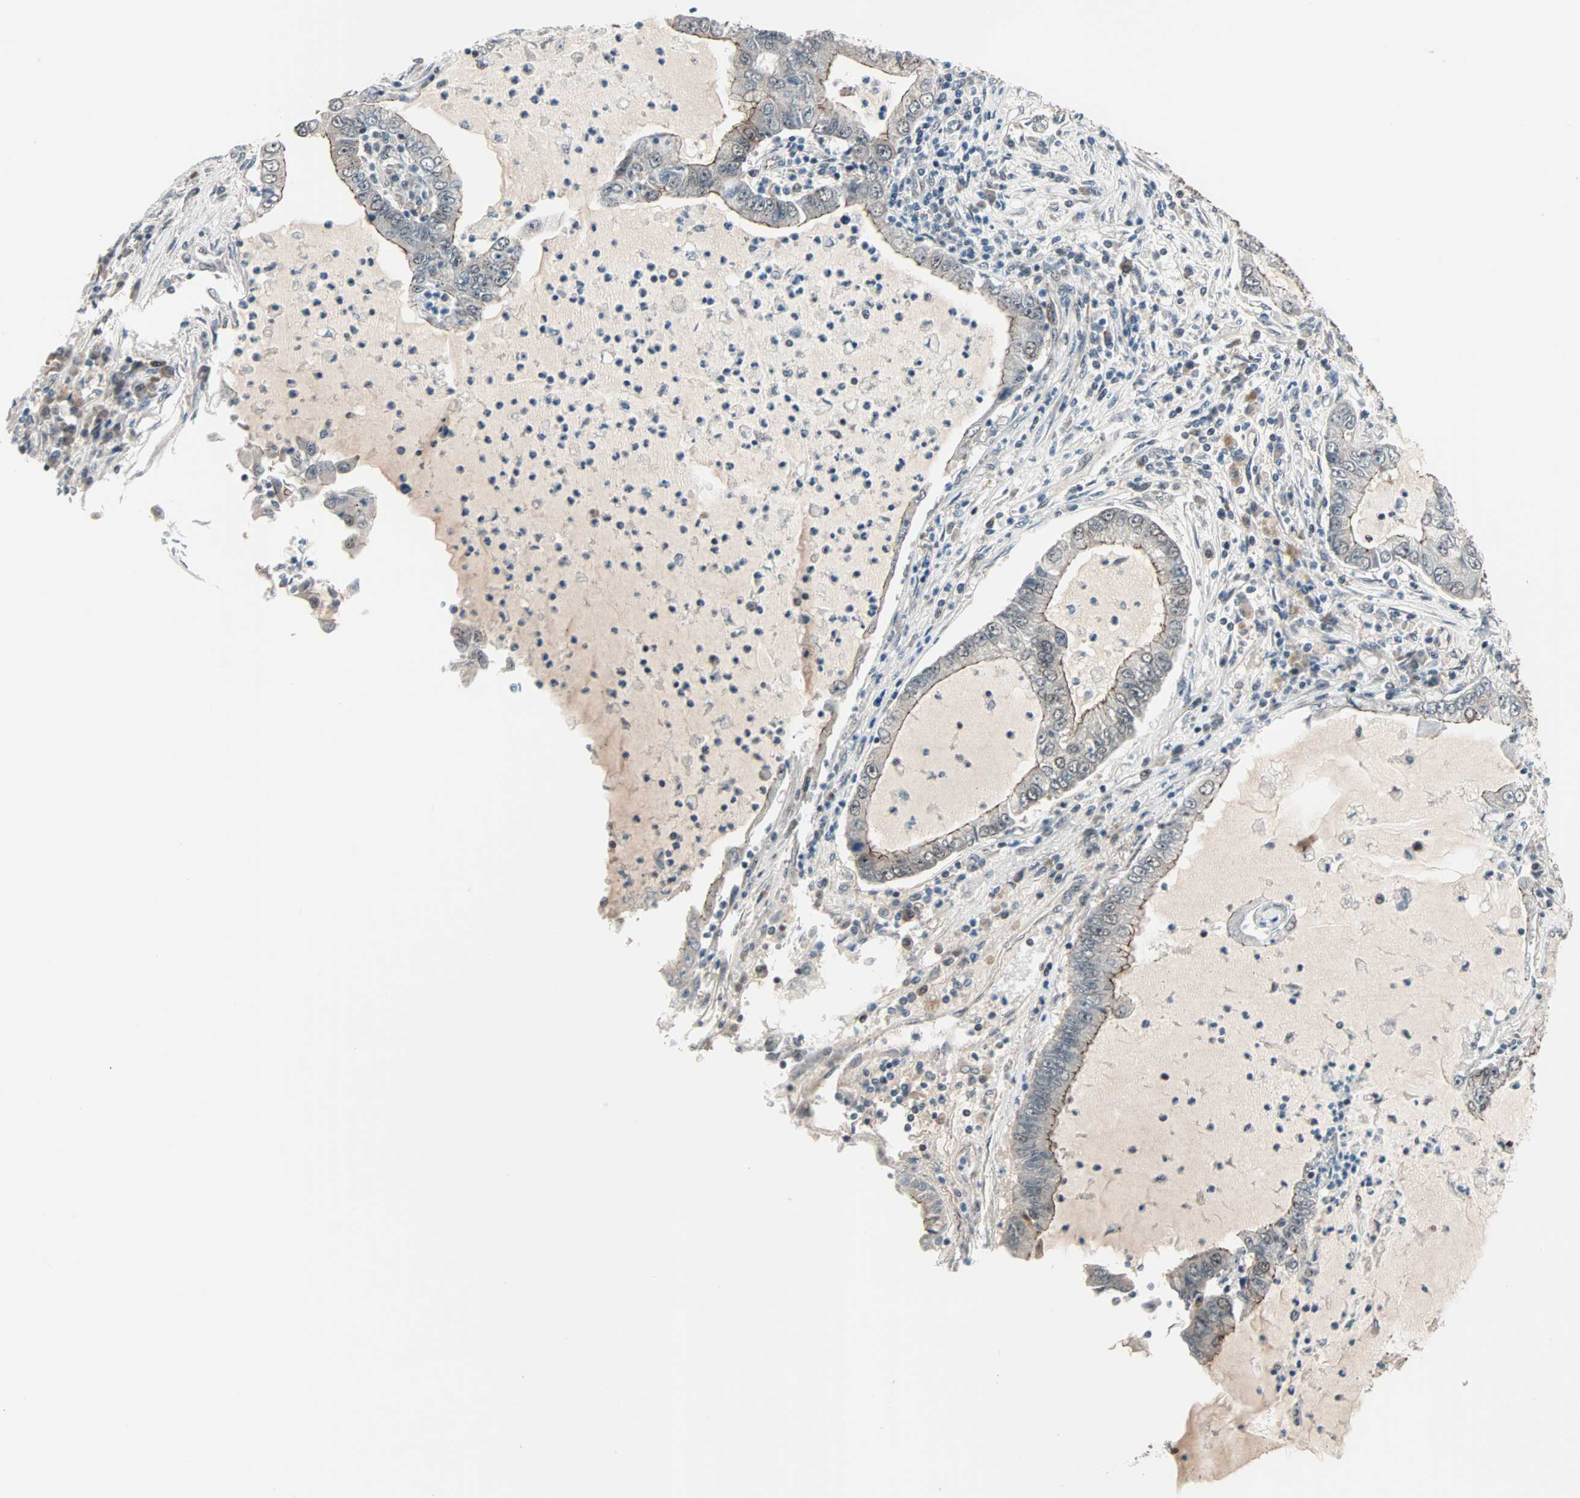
{"staining": {"intensity": "weak", "quantity": "25%-75%", "location": "cytoplasmic/membranous"}, "tissue": "lung cancer", "cell_type": "Tumor cells", "image_type": "cancer", "snomed": [{"axis": "morphology", "description": "Adenocarcinoma, NOS"}, {"axis": "topography", "description": "Lung"}], "caption": "Immunohistochemical staining of lung cancer (adenocarcinoma) demonstrates low levels of weak cytoplasmic/membranous expression in approximately 25%-75% of tumor cells.", "gene": "CBX4", "patient": {"sex": "female", "age": 51}}